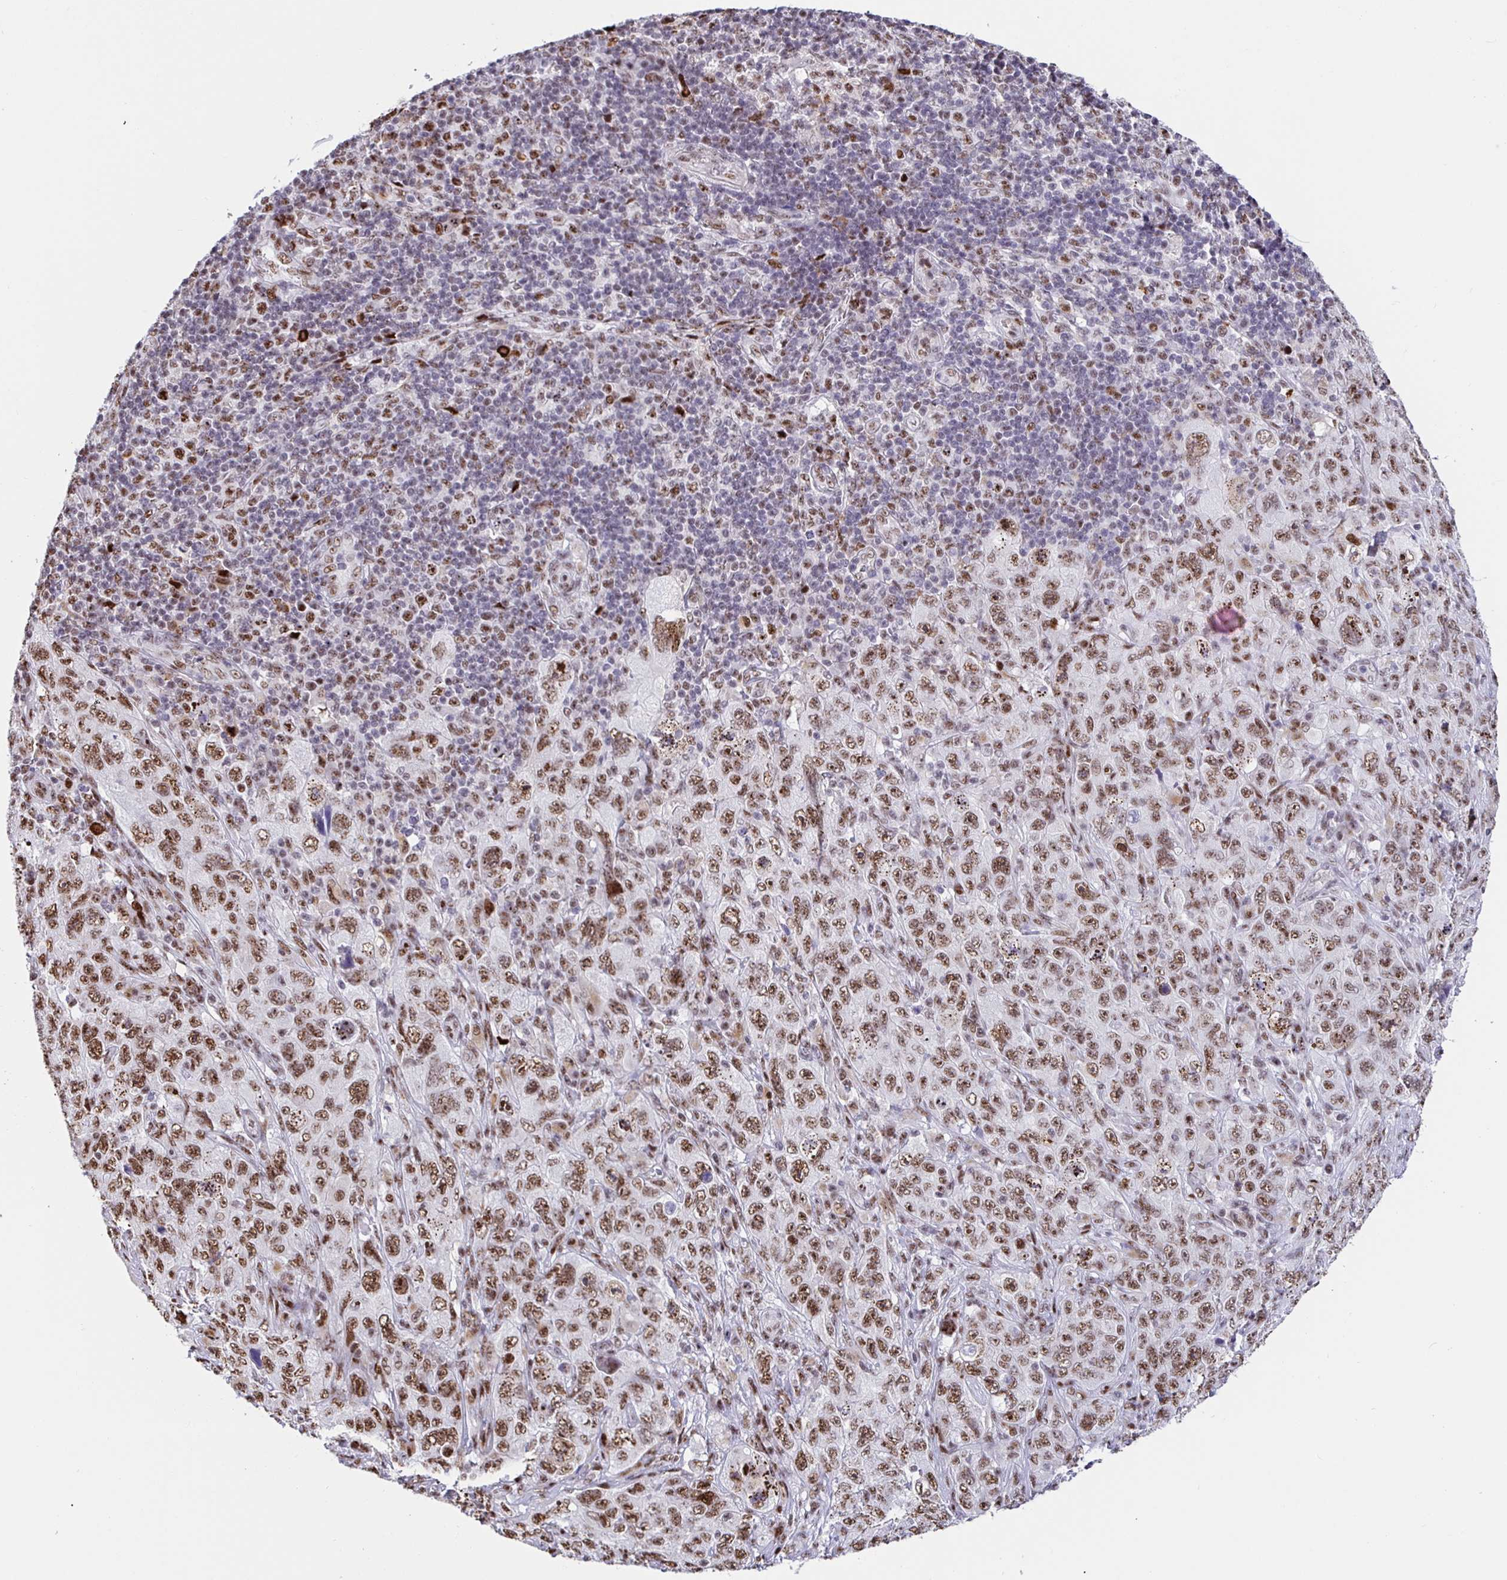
{"staining": {"intensity": "moderate", "quantity": ">75%", "location": "nuclear"}, "tissue": "pancreatic cancer", "cell_type": "Tumor cells", "image_type": "cancer", "snomed": [{"axis": "morphology", "description": "Adenocarcinoma, NOS"}, {"axis": "topography", "description": "Pancreas"}], "caption": "DAB (3,3'-diaminobenzidine) immunohistochemical staining of human pancreatic adenocarcinoma exhibits moderate nuclear protein staining in approximately >75% of tumor cells.", "gene": "SETD5", "patient": {"sex": "male", "age": 68}}